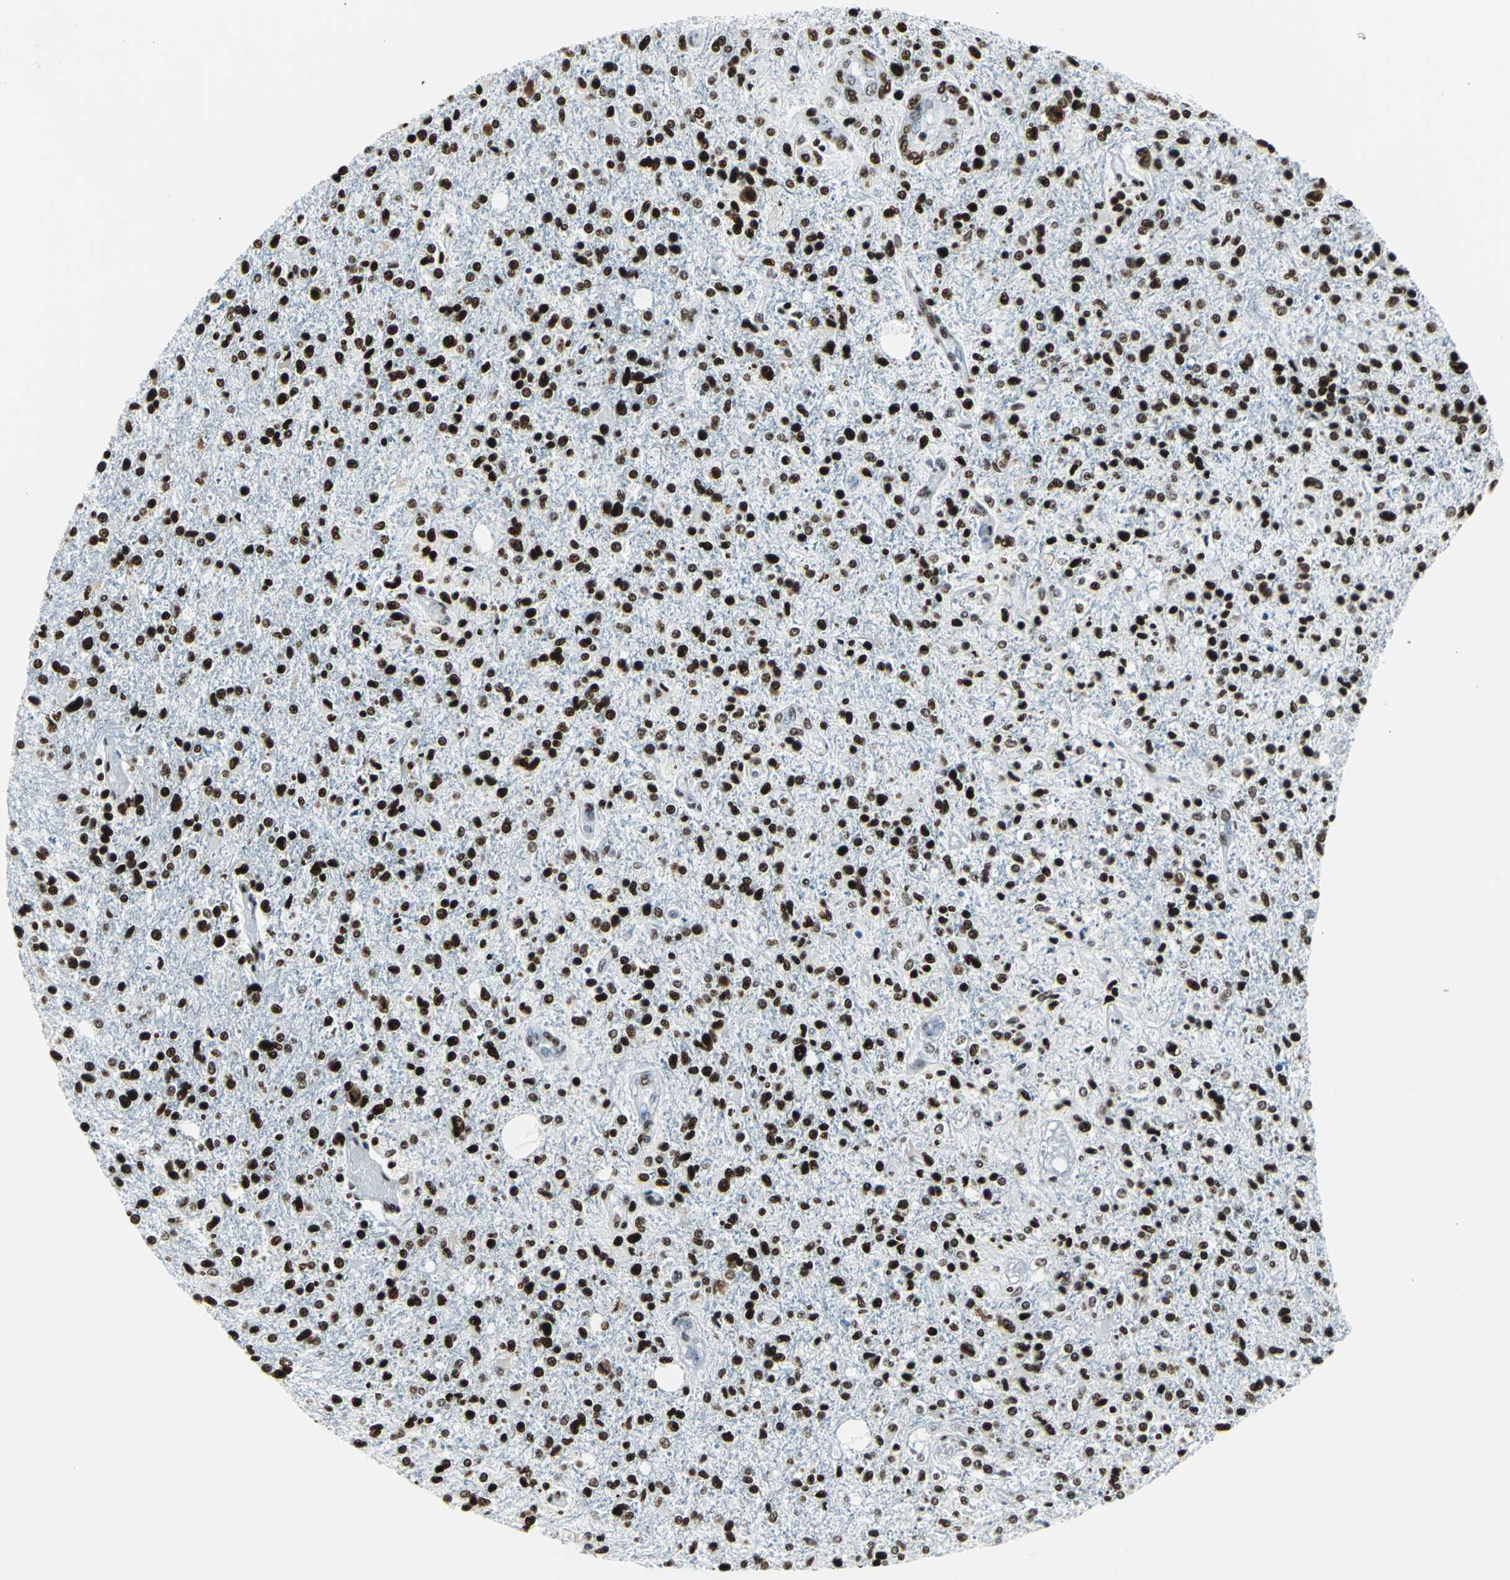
{"staining": {"intensity": "strong", "quantity": ">75%", "location": "nuclear"}, "tissue": "glioma", "cell_type": "Tumor cells", "image_type": "cancer", "snomed": [{"axis": "morphology", "description": "Glioma, malignant, High grade"}, {"axis": "topography", "description": "Cerebral cortex"}], "caption": "Protein analysis of glioma tissue reveals strong nuclear staining in about >75% of tumor cells. Nuclei are stained in blue.", "gene": "HDAC2", "patient": {"sex": "male", "age": 76}}